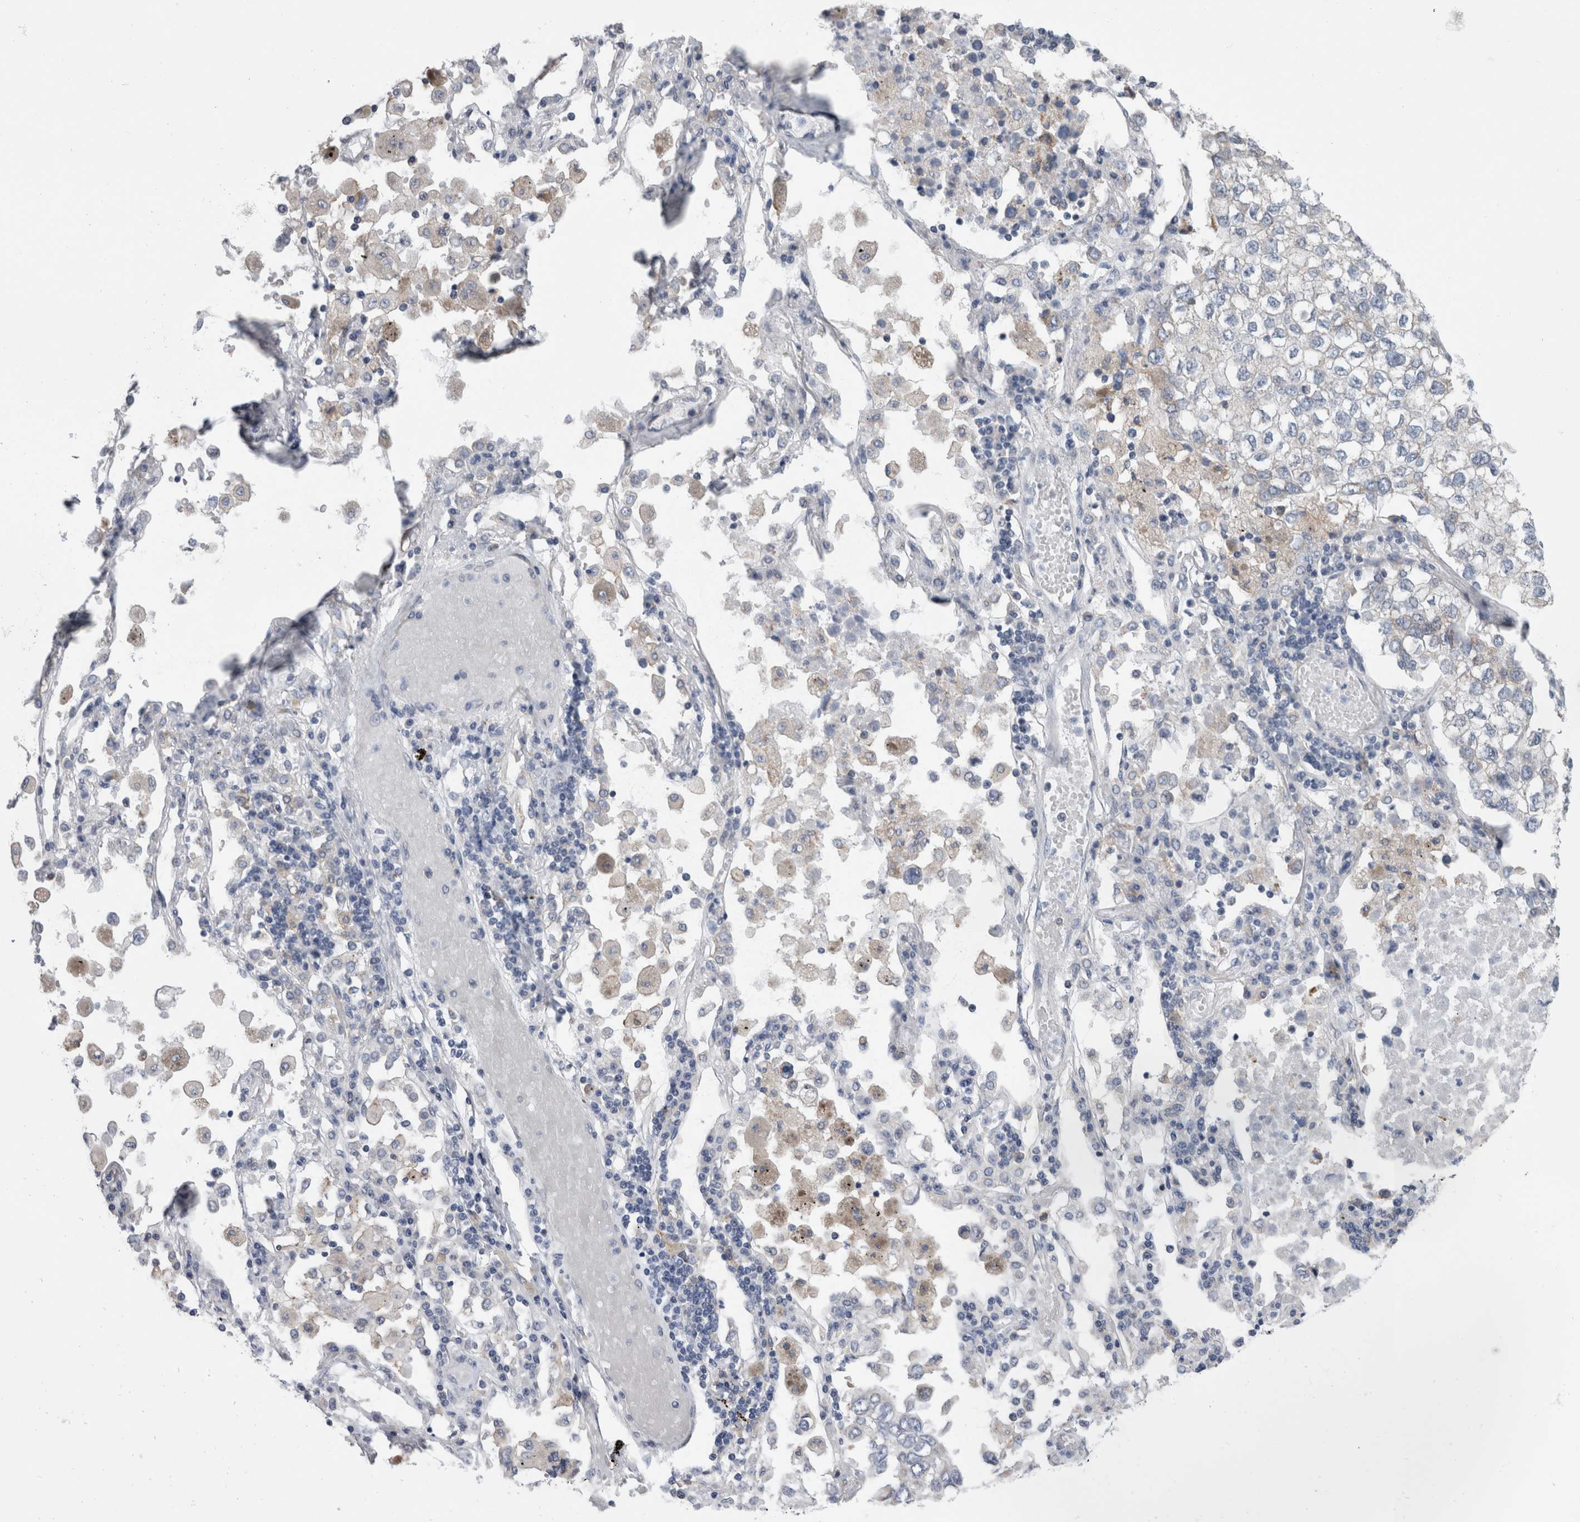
{"staining": {"intensity": "negative", "quantity": "none", "location": "none"}, "tissue": "lung cancer", "cell_type": "Tumor cells", "image_type": "cancer", "snomed": [{"axis": "morphology", "description": "Adenocarcinoma, NOS"}, {"axis": "topography", "description": "Lung"}], "caption": "High magnification brightfield microscopy of adenocarcinoma (lung) stained with DAB (brown) and counterstained with hematoxylin (blue): tumor cells show no significant expression.", "gene": "GDAP1", "patient": {"sex": "male", "age": 63}}